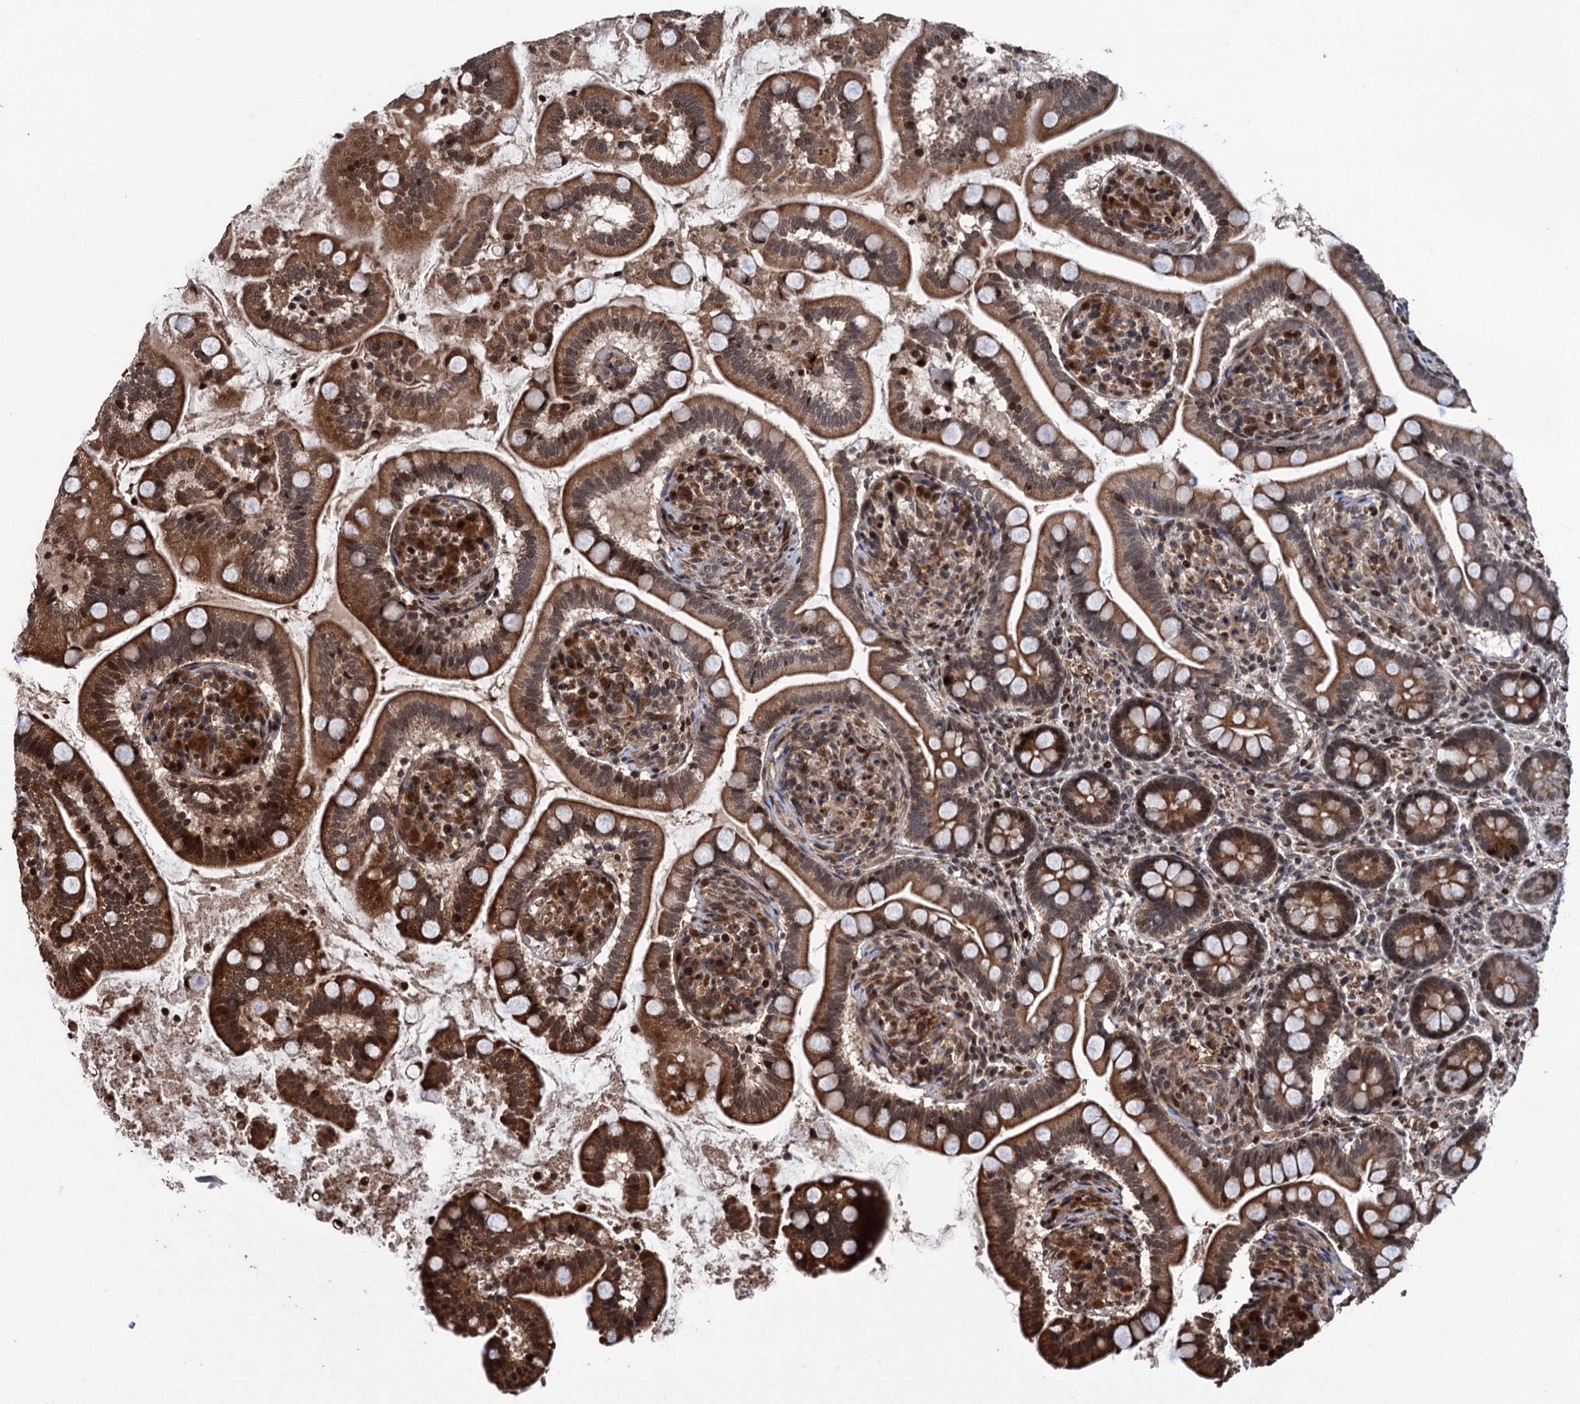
{"staining": {"intensity": "moderate", "quantity": ">75%", "location": "cytoplasmic/membranous,nuclear"}, "tissue": "small intestine", "cell_type": "Glandular cells", "image_type": "normal", "snomed": [{"axis": "morphology", "description": "Normal tissue, NOS"}, {"axis": "topography", "description": "Small intestine"}], "caption": "A micrograph of human small intestine stained for a protein shows moderate cytoplasmic/membranous,nuclear brown staining in glandular cells. Ihc stains the protein of interest in brown and the nuclei are stained blue.", "gene": "EYA4", "patient": {"sex": "female", "age": 64}}